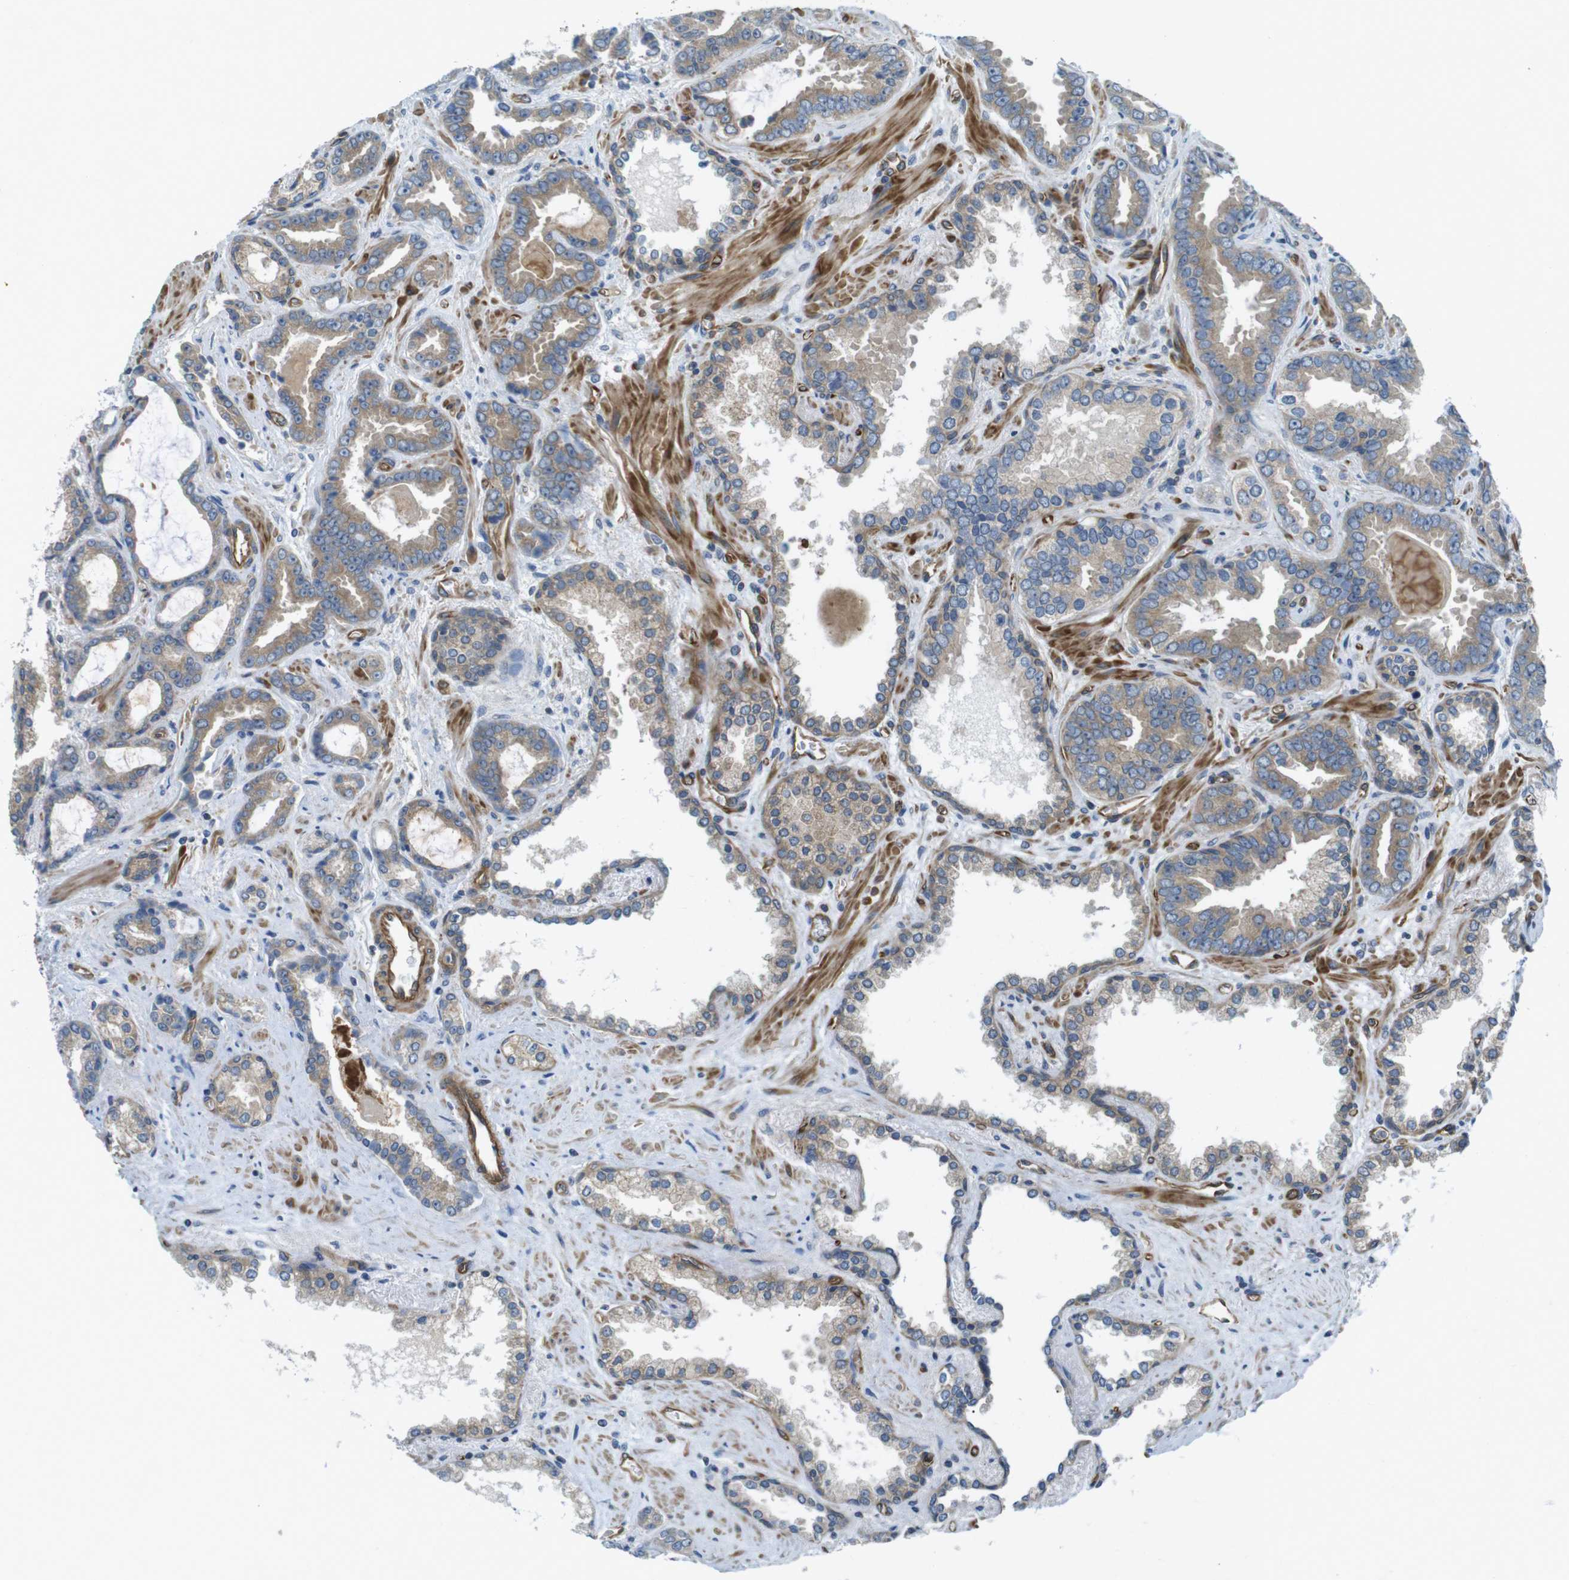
{"staining": {"intensity": "weak", "quantity": ">75%", "location": "cytoplasmic/membranous"}, "tissue": "prostate cancer", "cell_type": "Tumor cells", "image_type": "cancer", "snomed": [{"axis": "morphology", "description": "Adenocarcinoma, Low grade"}, {"axis": "topography", "description": "Prostate"}], "caption": "Protein expression analysis of prostate adenocarcinoma (low-grade) displays weak cytoplasmic/membranous positivity in about >75% of tumor cells.", "gene": "TSC1", "patient": {"sex": "male", "age": 60}}